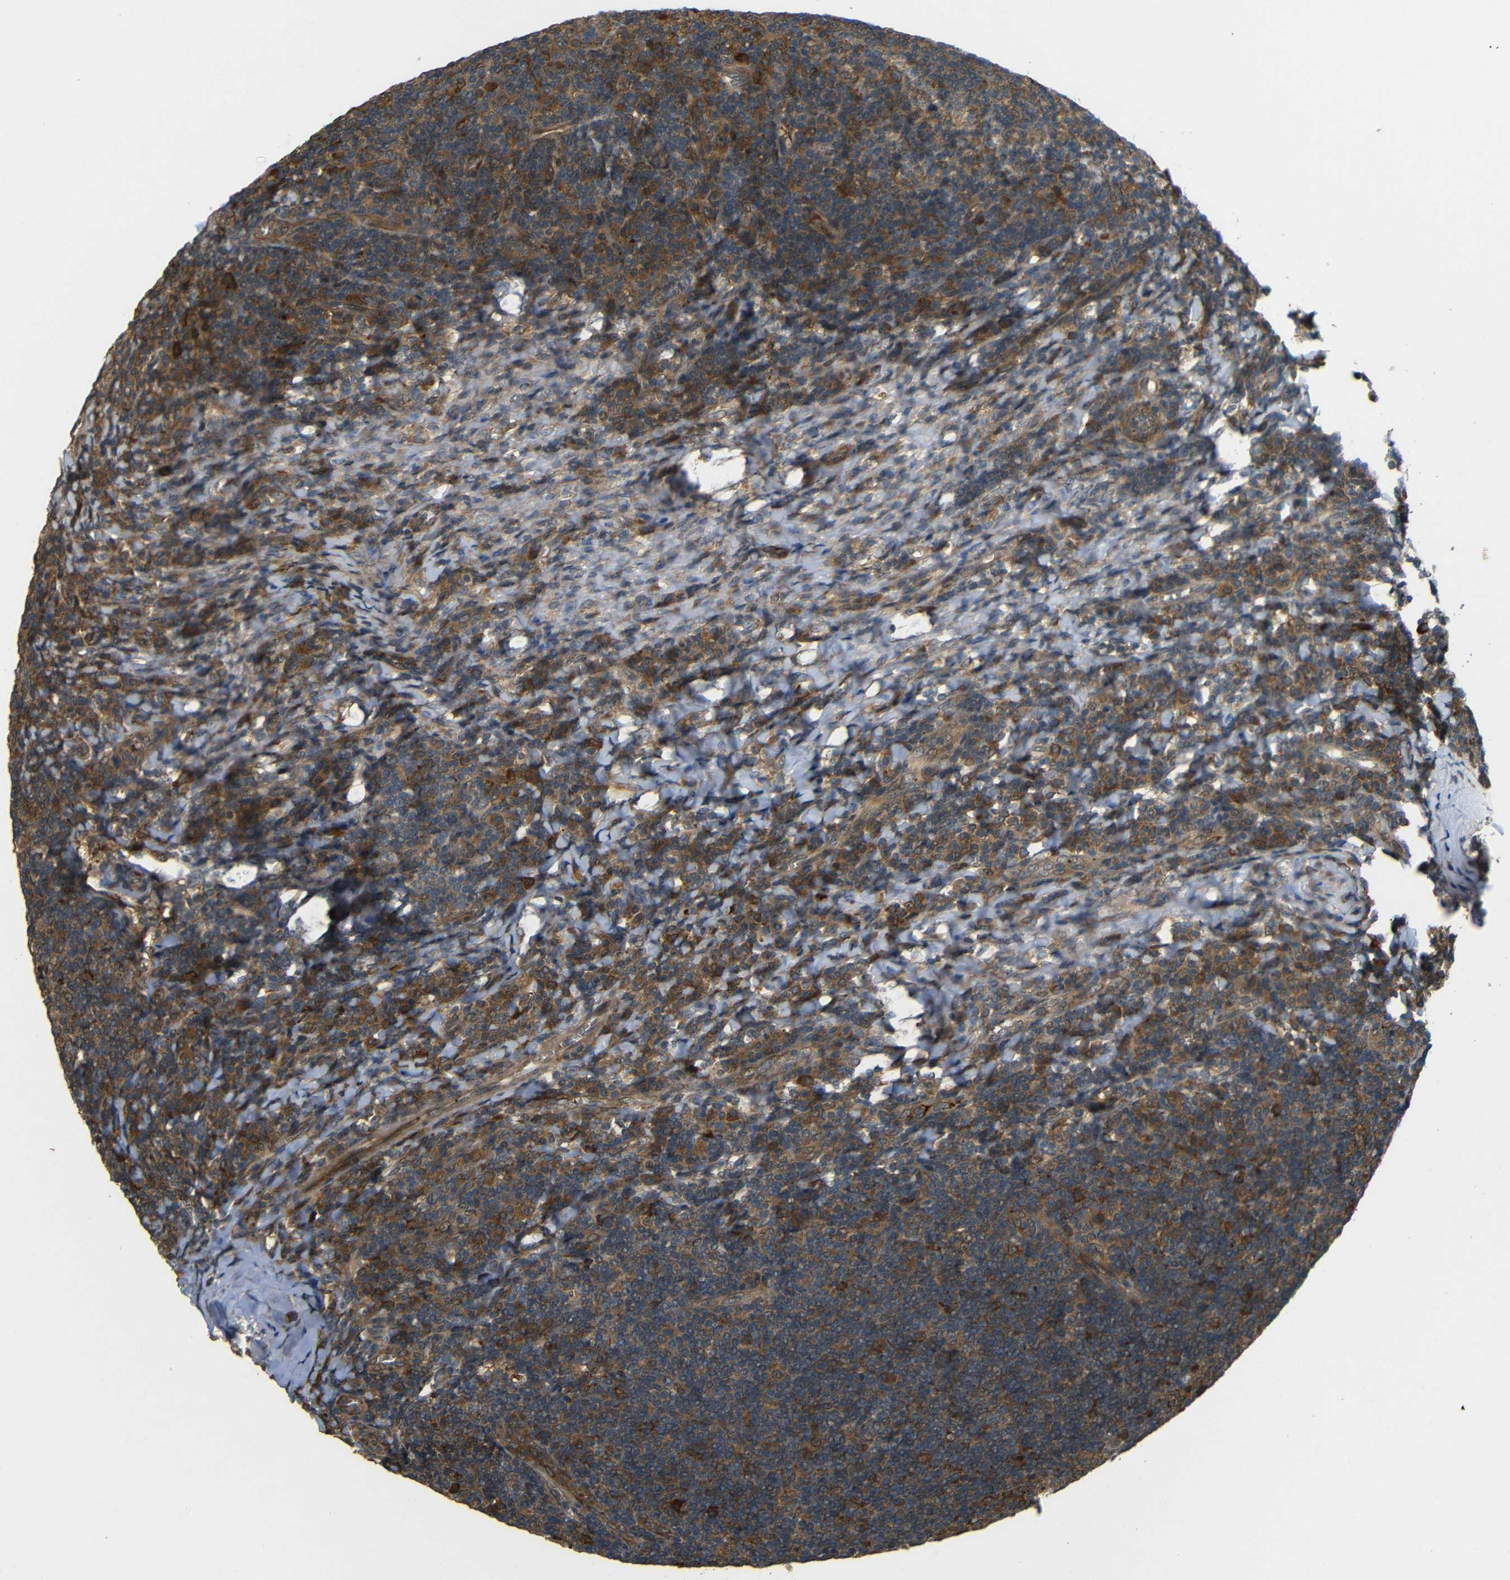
{"staining": {"intensity": "strong", "quantity": ">75%", "location": "cytoplasmic/membranous"}, "tissue": "tonsil", "cell_type": "Germinal center cells", "image_type": "normal", "snomed": [{"axis": "morphology", "description": "Normal tissue, NOS"}, {"axis": "topography", "description": "Tonsil"}], "caption": "Tonsil stained with IHC reveals strong cytoplasmic/membranous positivity in about >75% of germinal center cells.", "gene": "EPHB2", "patient": {"sex": "male", "age": 37}}